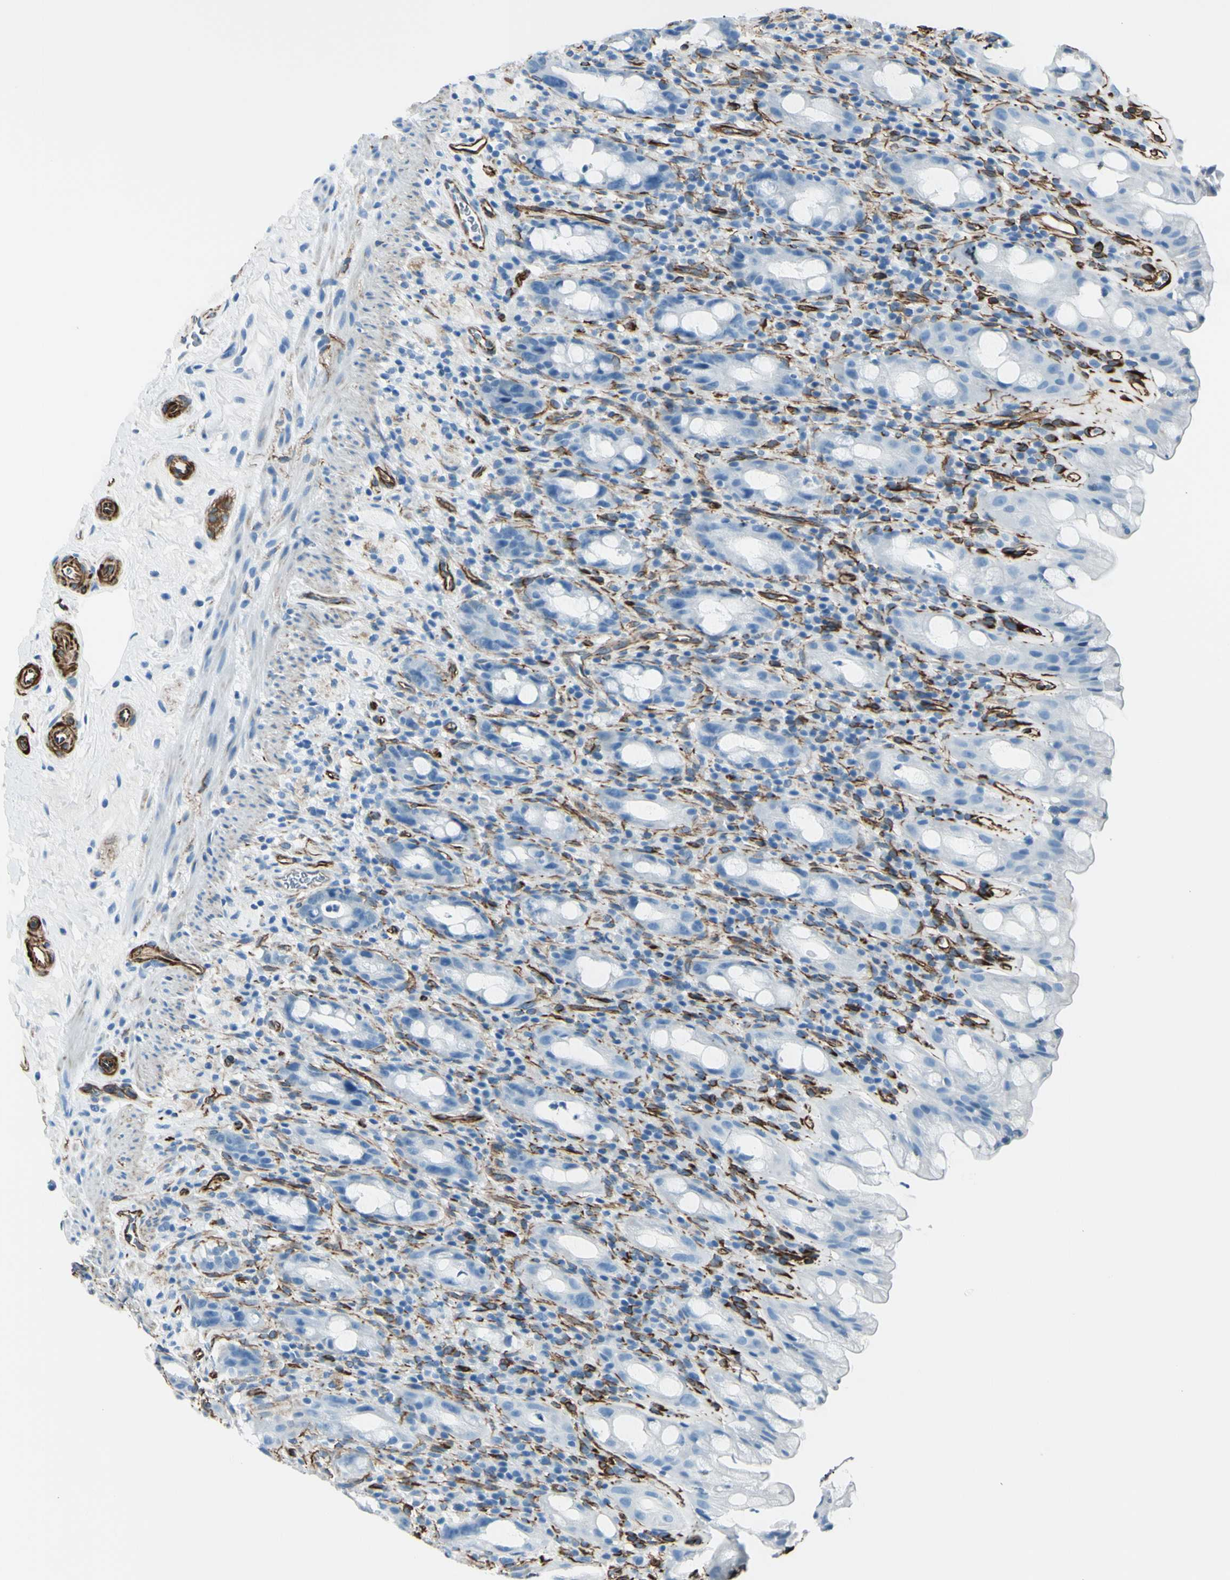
{"staining": {"intensity": "negative", "quantity": "none", "location": "none"}, "tissue": "rectum", "cell_type": "Glandular cells", "image_type": "normal", "snomed": [{"axis": "morphology", "description": "Normal tissue, NOS"}, {"axis": "topography", "description": "Rectum"}], "caption": "High magnification brightfield microscopy of benign rectum stained with DAB (3,3'-diaminobenzidine) (brown) and counterstained with hematoxylin (blue): glandular cells show no significant positivity. Brightfield microscopy of immunohistochemistry (IHC) stained with DAB (3,3'-diaminobenzidine) (brown) and hematoxylin (blue), captured at high magnification.", "gene": "PTH2R", "patient": {"sex": "male", "age": 44}}